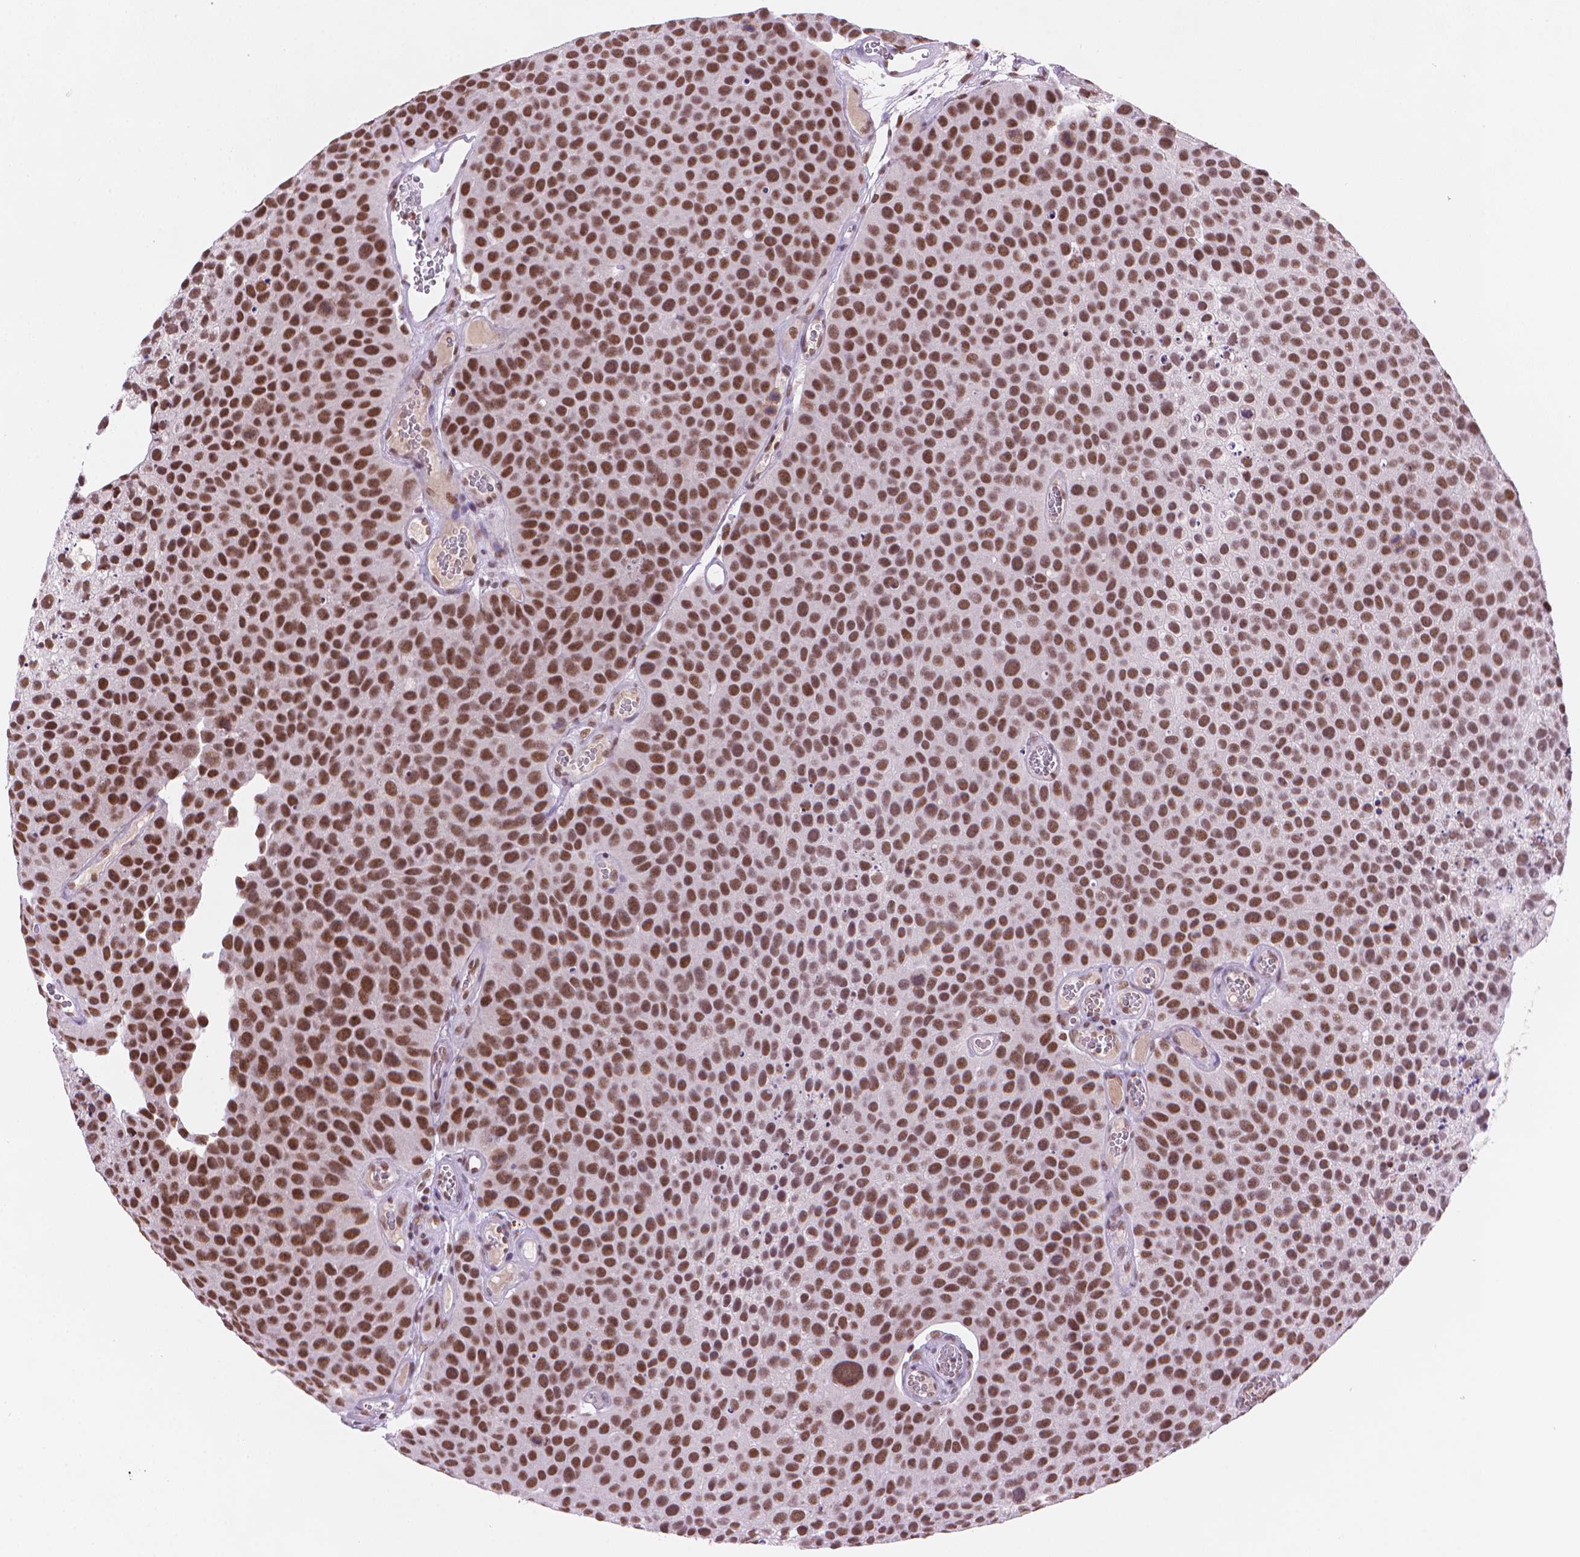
{"staining": {"intensity": "strong", "quantity": ">75%", "location": "nuclear"}, "tissue": "urothelial cancer", "cell_type": "Tumor cells", "image_type": "cancer", "snomed": [{"axis": "morphology", "description": "Urothelial carcinoma, Low grade"}, {"axis": "topography", "description": "Urinary bladder"}], "caption": "Brown immunohistochemical staining in human low-grade urothelial carcinoma reveals strong nuclear positivity in approximately >75% of tumor cells.", "gene": "RPA4", "patient": {"sex": "female", "age": 69}}